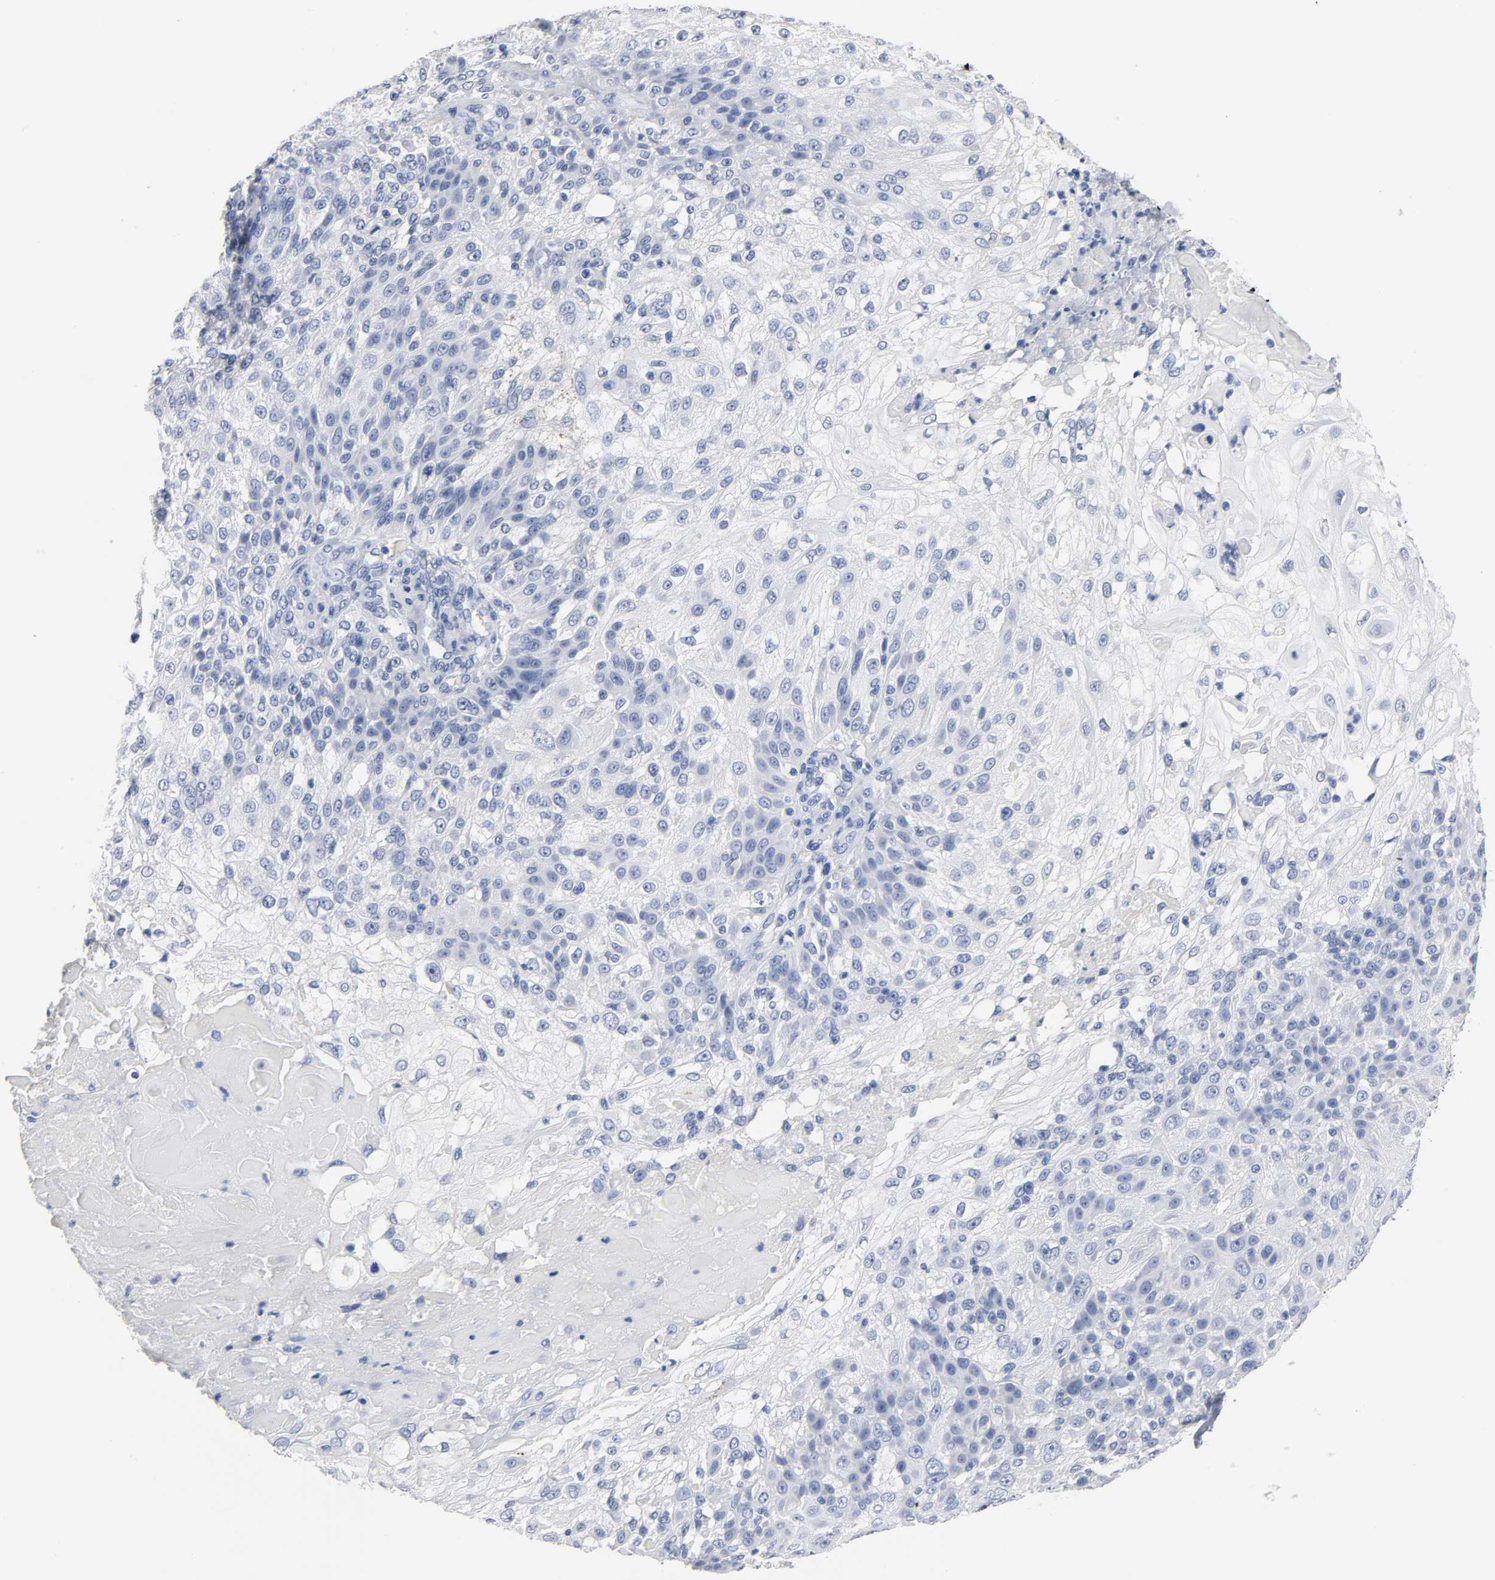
{"staining": {"intensity": "negative", "quantity": "none", "location": "none"}, "tissue": "skin cancer", "cell_type": "Tumor cells", "image_type": "cancer", "snomed": [{"axis": "morphology", "description": "Normal tissue, NOS"}, {"axis": "morphology", "description": "Squamous cell carcinoma, NOS"}, {"axis": "topography", "description": "Skin"}], "caption": "High magnification brightfield microscopy of skin cancer (squamous cell carcinoma) stained with DAB (3,3'-diaminobenzidine) (brown) and counterstained with hematoxylin (blue): tumor cells show no significant staining.", "gene": "ACP3", "patient": {"sex": "female", "age": 83}}